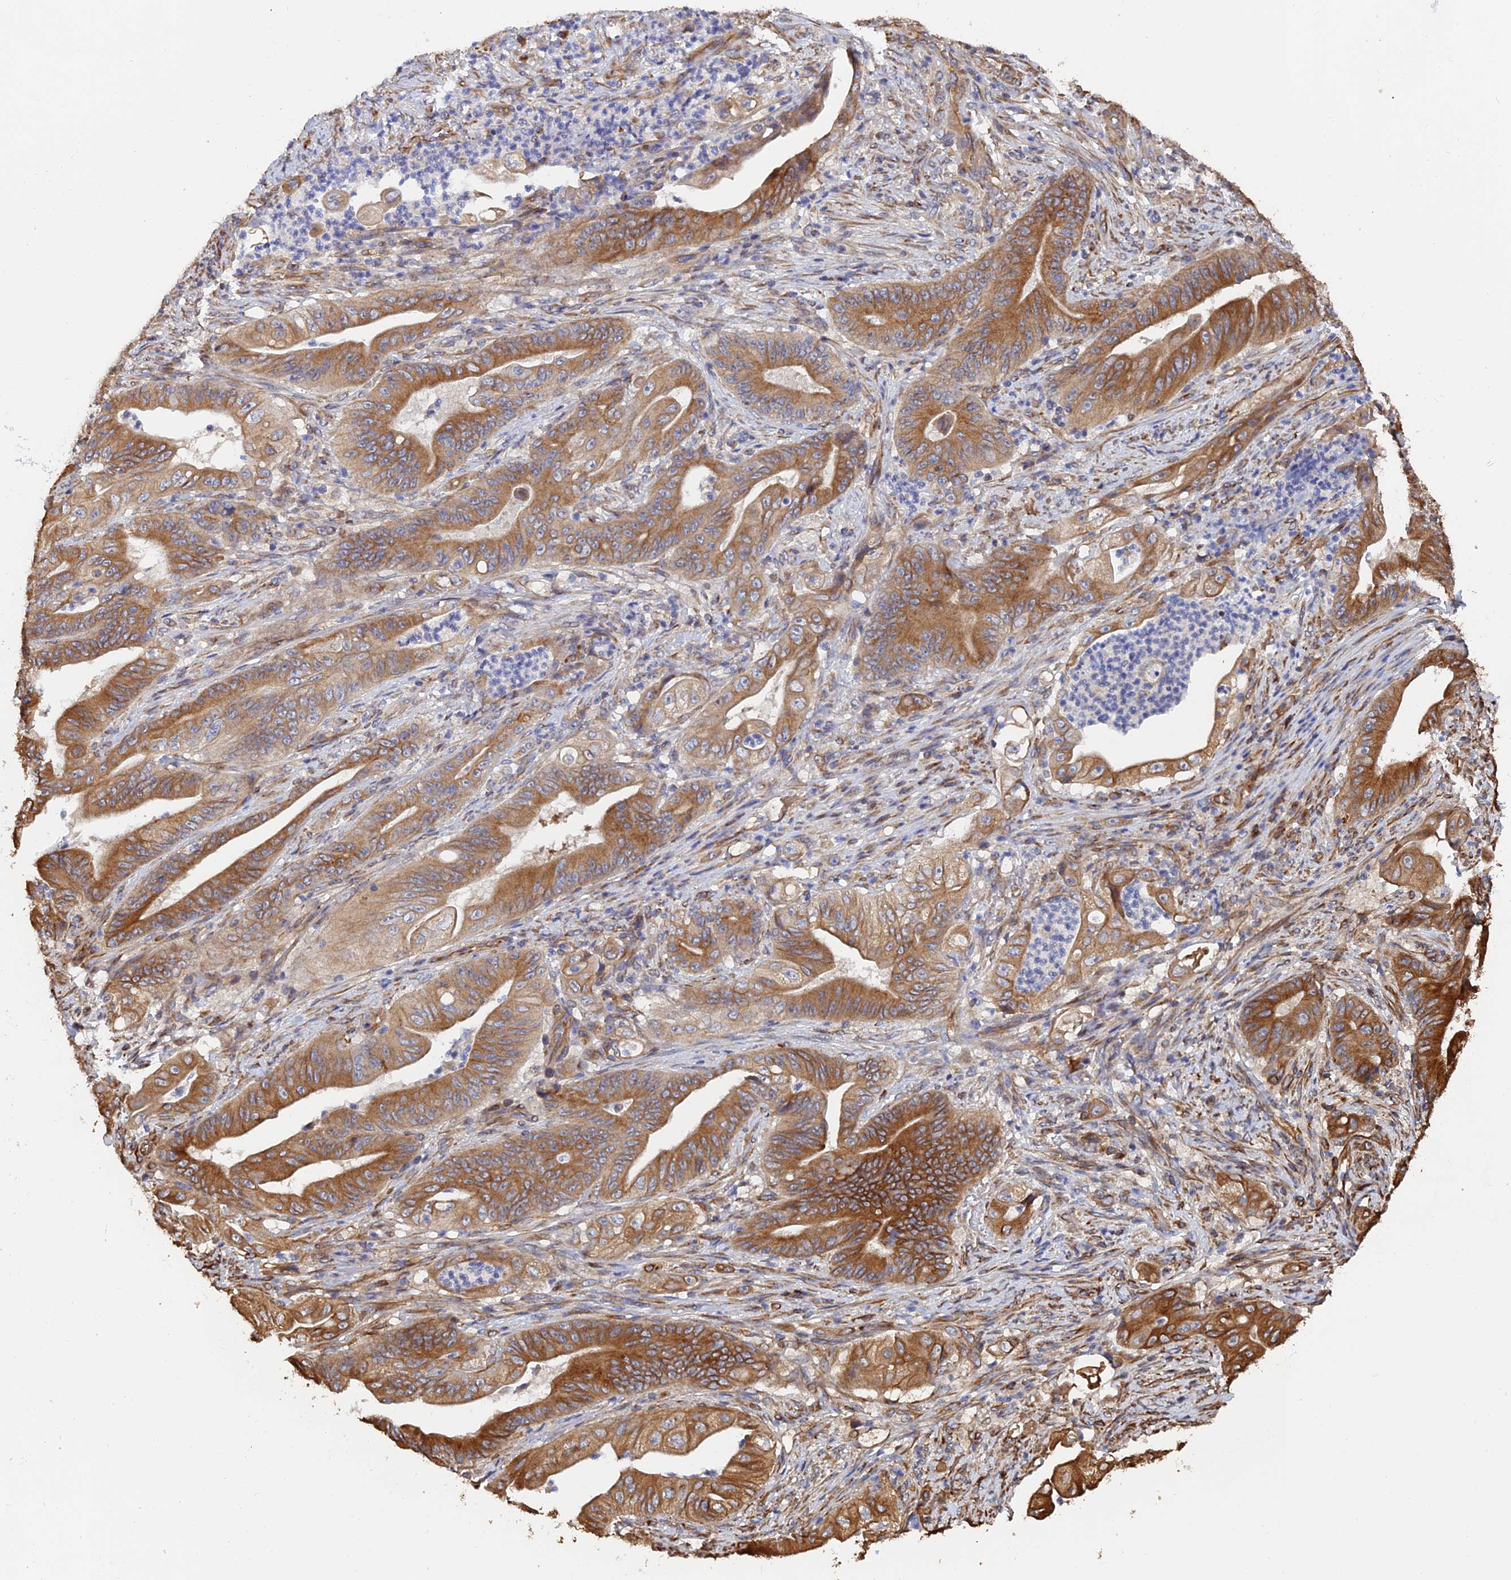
{"staining": {"intensity": "moderate", "quantity": ">75%", "location": "cytoplasmic/membranous"}, "tissue": "stomach cancer", "cell_type": "Tumor cells", "image_type": "cancer", "snomed": [{"axis": "morphology", "description": "Adenocarcinoma, NOS"}, {"axis": "topography", "description": "Stomach"}], "caption": "Stomach cancer tissue demonstrates moderate cytoplasmic/membranous staining in about >75% of tumor cells, visualized by immunohistochemistry.", "gene": "WBP11", "patient": {"sex": "female", "age": 73}}